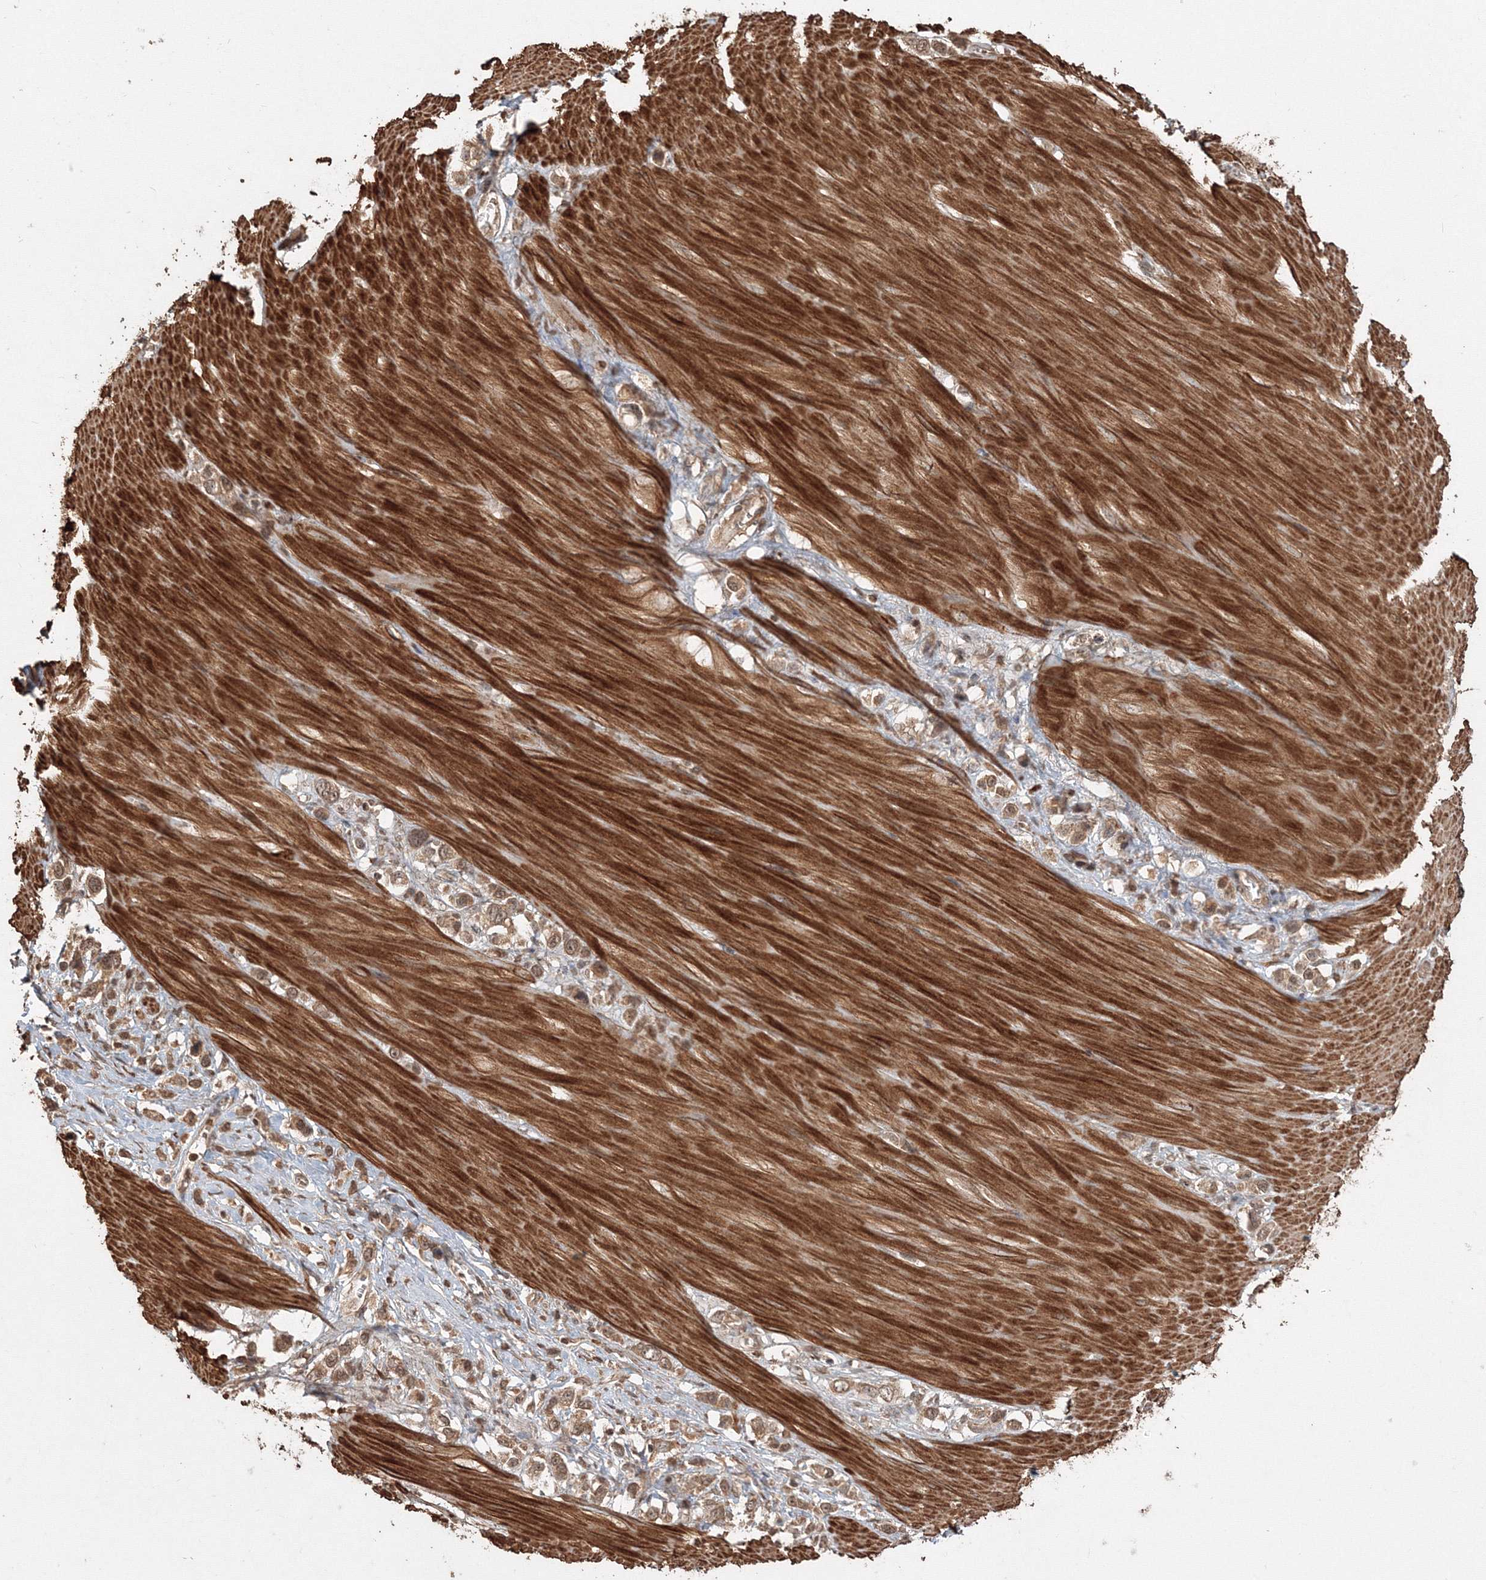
{"staining": {"intensity": "weak", "quantity": ">75%", "location": "cytoplasmic/membranous"}, "tissue": "stomach cancer", "cell_type": "Tumor cells", "image_type": "cancer", "snomed": [{"axis": "morphology", "description": "Adenocarcinoma, NOS"}, {"axis": "topography", "description": "Stomach"}], "caption": "Stomach adenocarcinoma stained with a brown dye displays weak cytoplasmic/membranous positive staining in approximately >75% of tumor cells.", "gene": "CCDC122", "patient": {"sex": "female", "age": 65}}